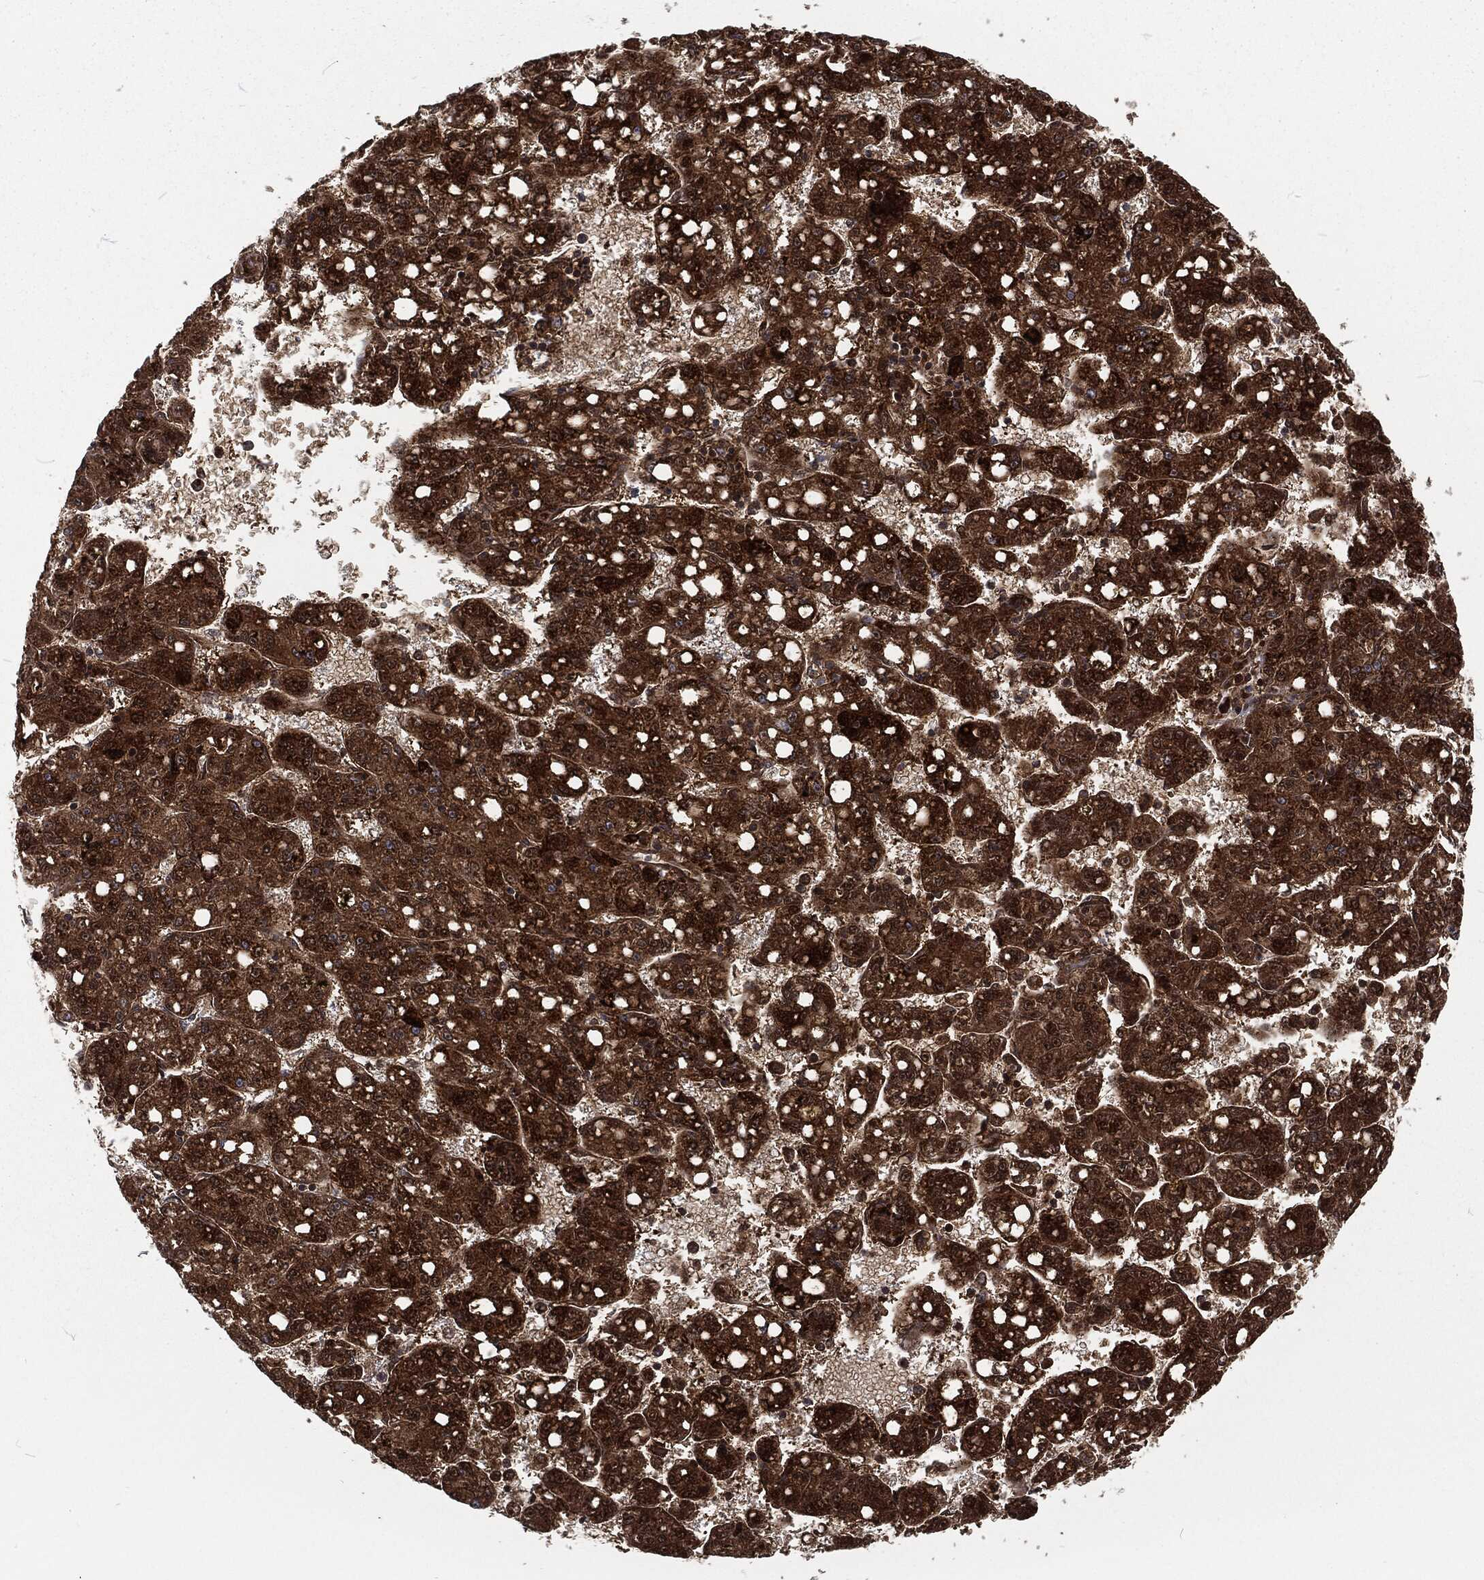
{"staining": {"intensity": "strong", "quantity": ">75%", "location": "cytoplasmic/membranous"}, "tissue": "liver cancer", "cell_type": "Tumor cells", "image_type": "cancer", "snomed": [{"axis": "morphology", "description": "Carcinoma, Hepatocellular, NOS"}, {"axis": "topography", "description": "Liver"}], "caption": "Liver cancer (hepatocellular carcinoma) was stained to show a protein in brown. There is high levels of strong cytoplasmic/membranous expression in approximately >75% of tumor cells.", "gene": "RFTN1", "patient": {"sex": "female", "age": 65}}